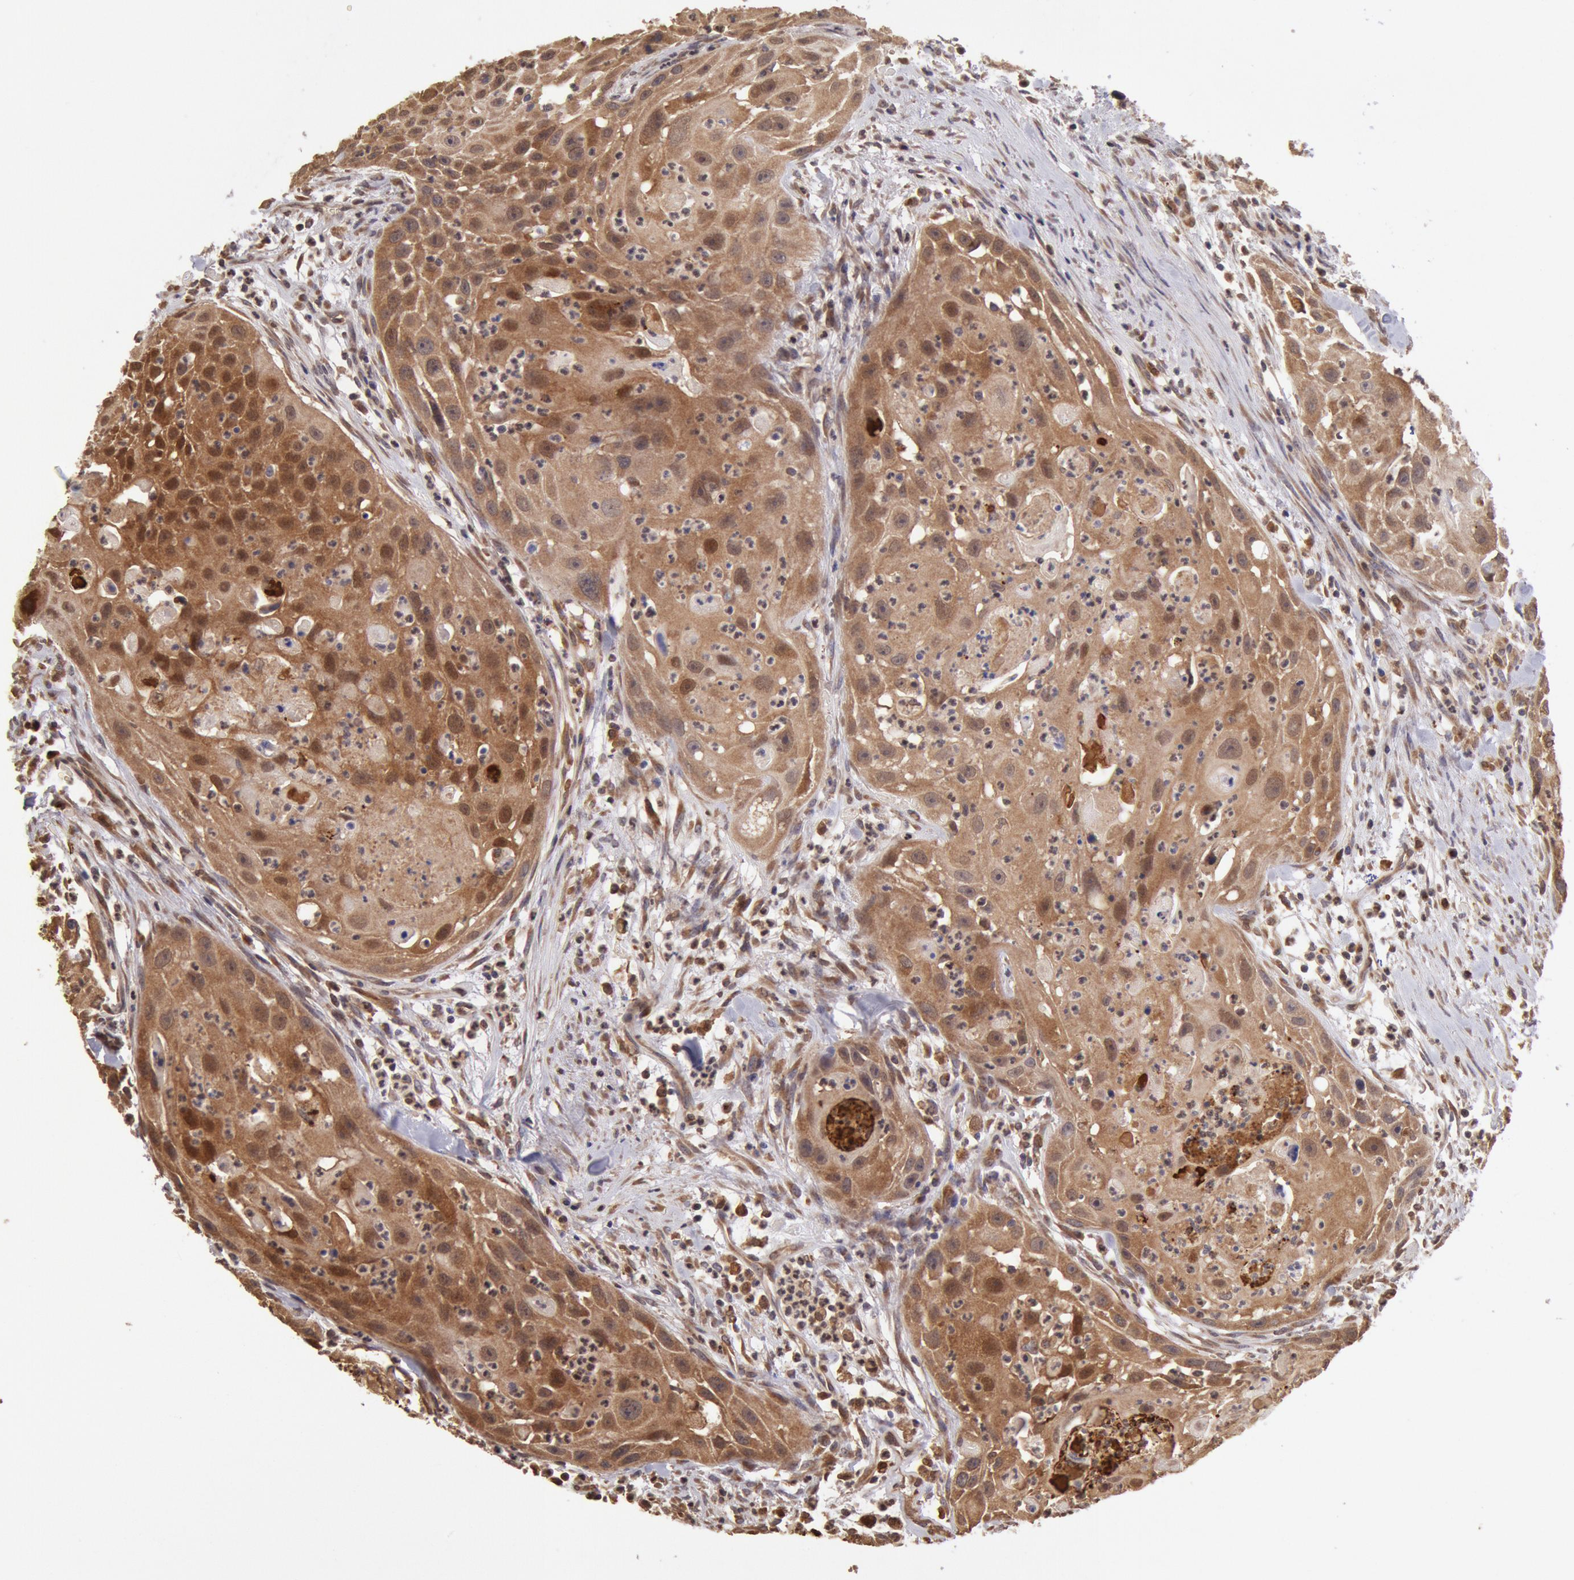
{"staining": {"intensity": "strong", "quantity": ">75%", "location": "cytoplasmic/membranous,nuclear"}, "tissue": "head and neck cancer", "cell_type": "Tumor cells", "image_type": "cancer", "snomed": [{"axis": "morphology", "description": "Squamous cell carcinoma, NOS"}, {"axis": "topography", "description": "Head-Neck"}], "caption": "Strong cytoplasmic/membranous and nuclear staining for a protein is seen in approximately >75% of tumor cells of head and neck squamous cell carcinoma using immunohistochemistry.", "gene": "COMT", "patient": {"sex": "male", "age": 64}}